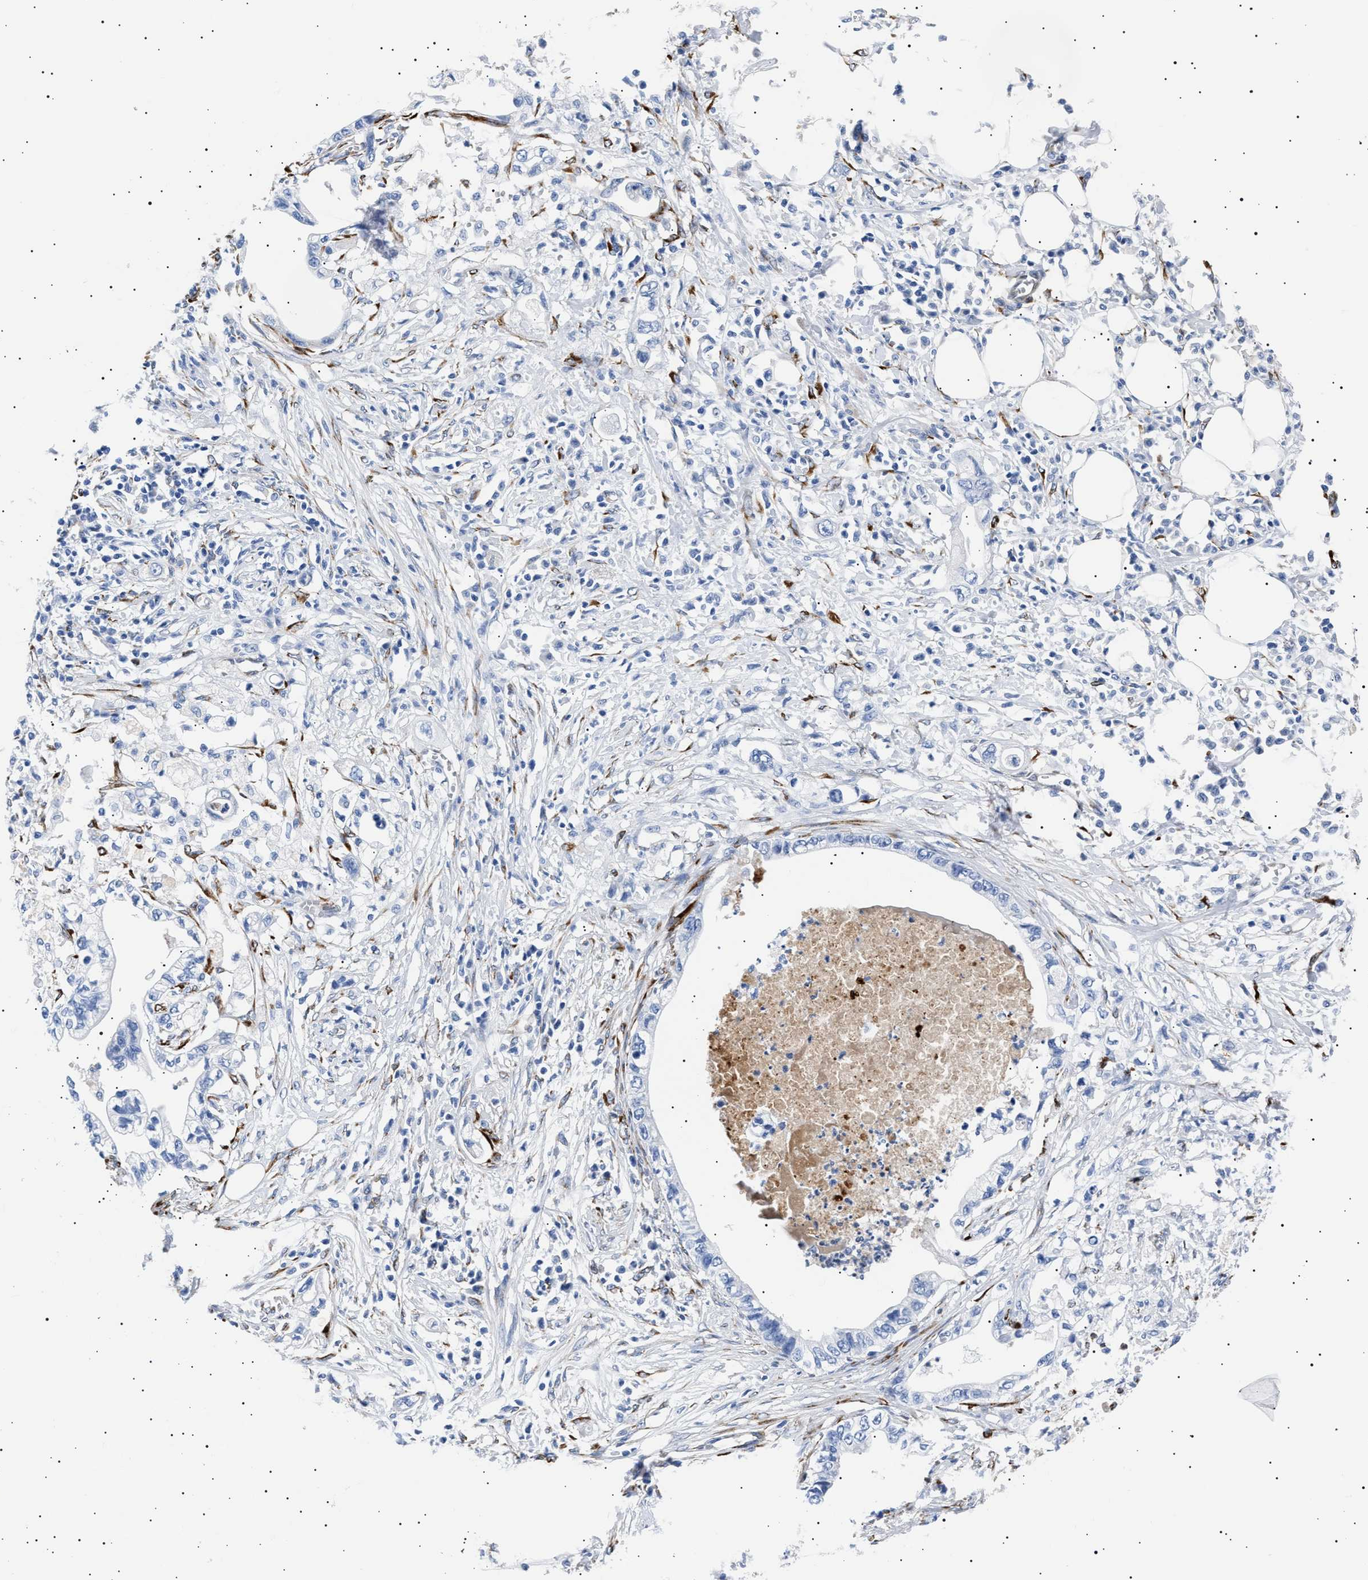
{"staining": {"intensity": "negative", "quantity": "none", "location": "none"}, "tissue": "pancreatic cancer", "cell_type": "Tumor cells", "image_type": "cancer", "snomed": [{"axis": "morphology", "description": "Adenocarcinoma, NOS"}, {"axis": "topography", "description": "Pancreas"}], "caption": "Photomicrograph shows no protein staining in tumor cells of pancreatic cancer (adenocarcinoma) tissue.", "gene": "HEMGN", "patient": {"sex": "male", "age": 56}}